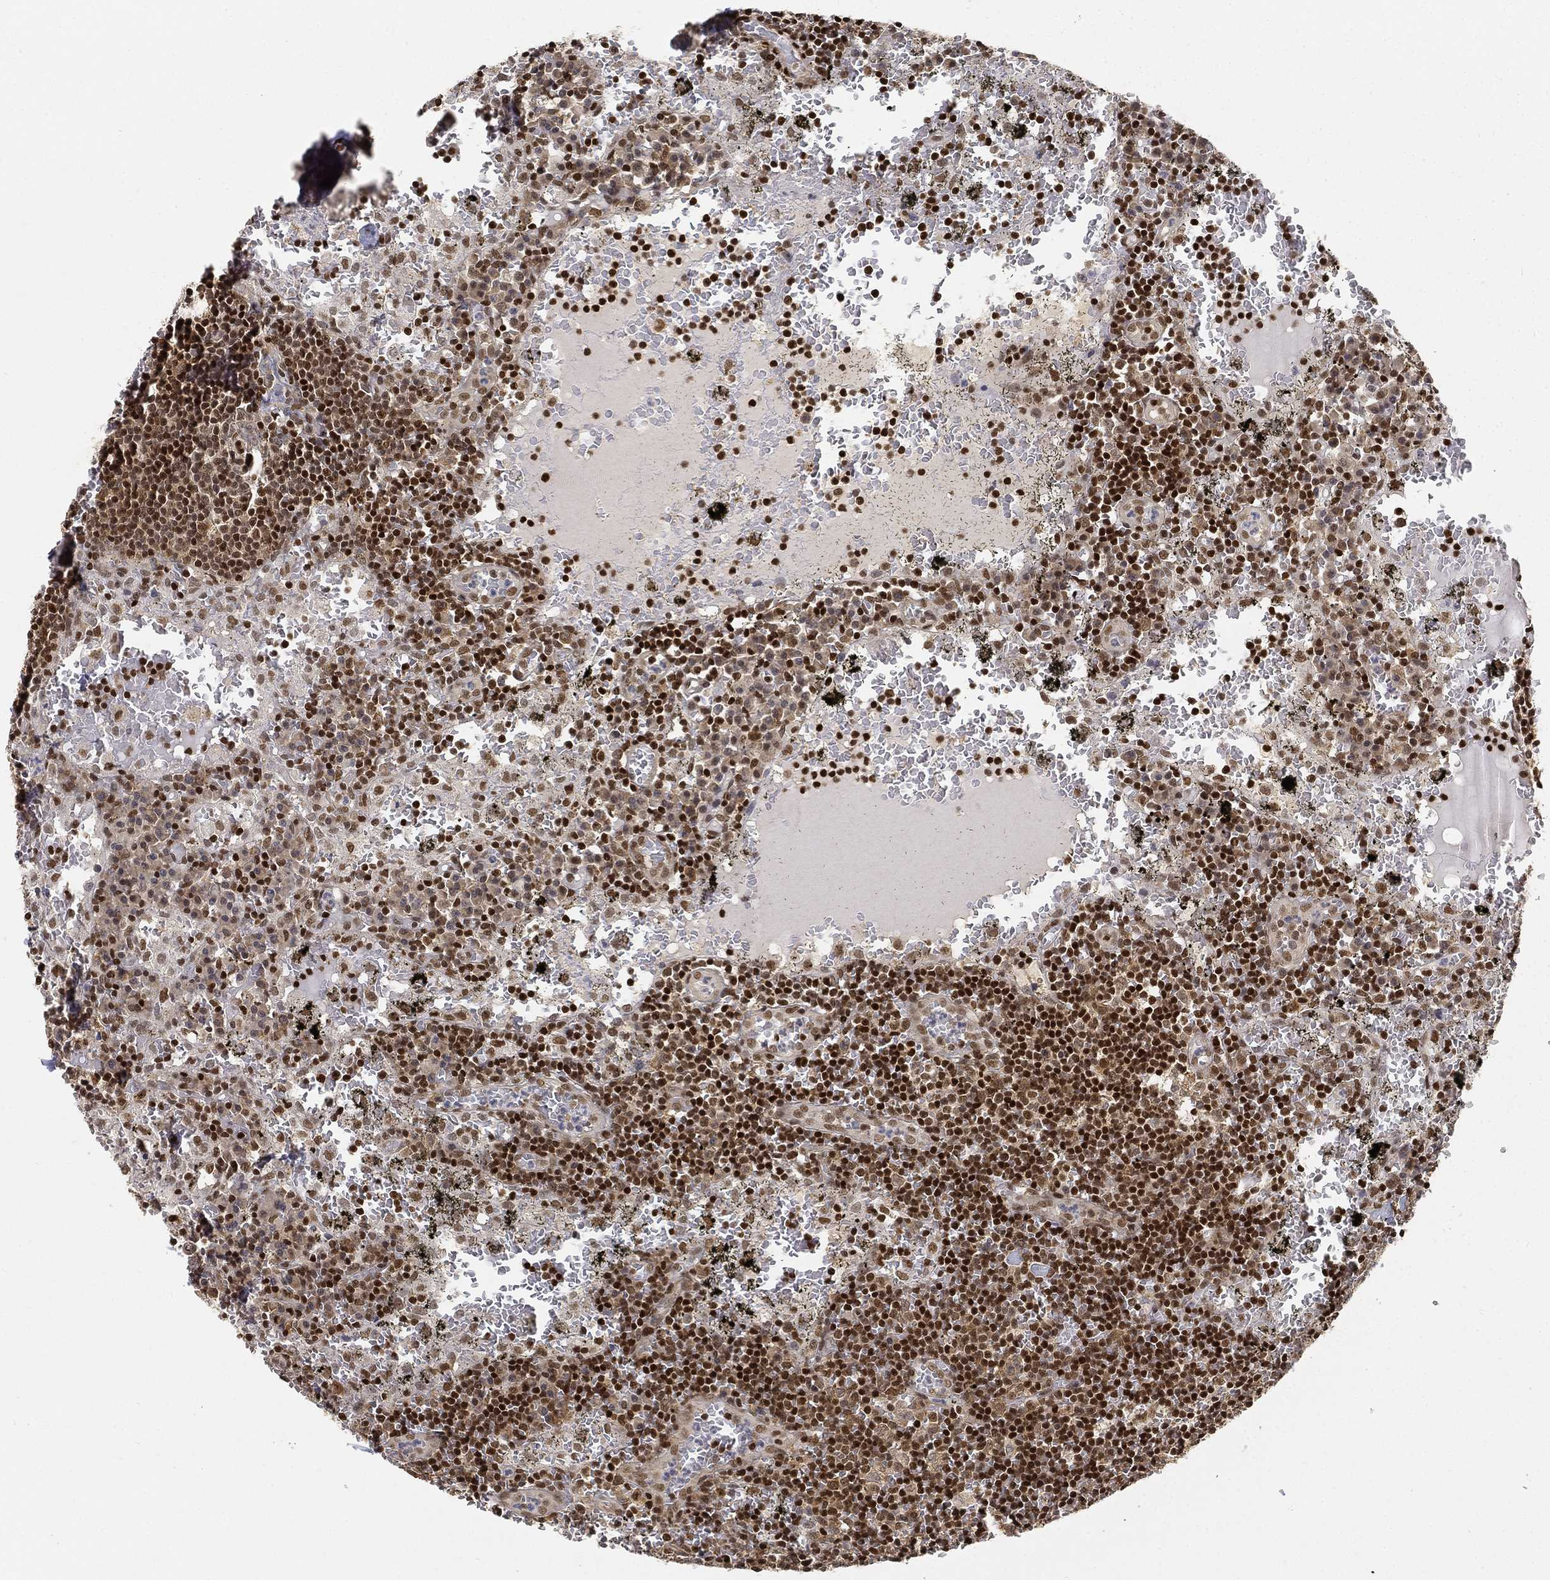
{"staining": {"intensity": "moderate", "quantity": "25%-75%", "location": "nuclear"}, "tissue": "lymph node", "cell_type": "Germinal center cells", "image_type": "normal", "snomed": [{"axis": "morphology", "description": "Normal tissue, NOS"}, {"axis": "topography", "description": "Lymph node"}], "caption": "Unremarkable lymph node reveals moderate nuclear staining in approximately 25%-75% of germinal center cells.", "gene": "CRTC3", "patient": {"sex": "male", "age": 62}}